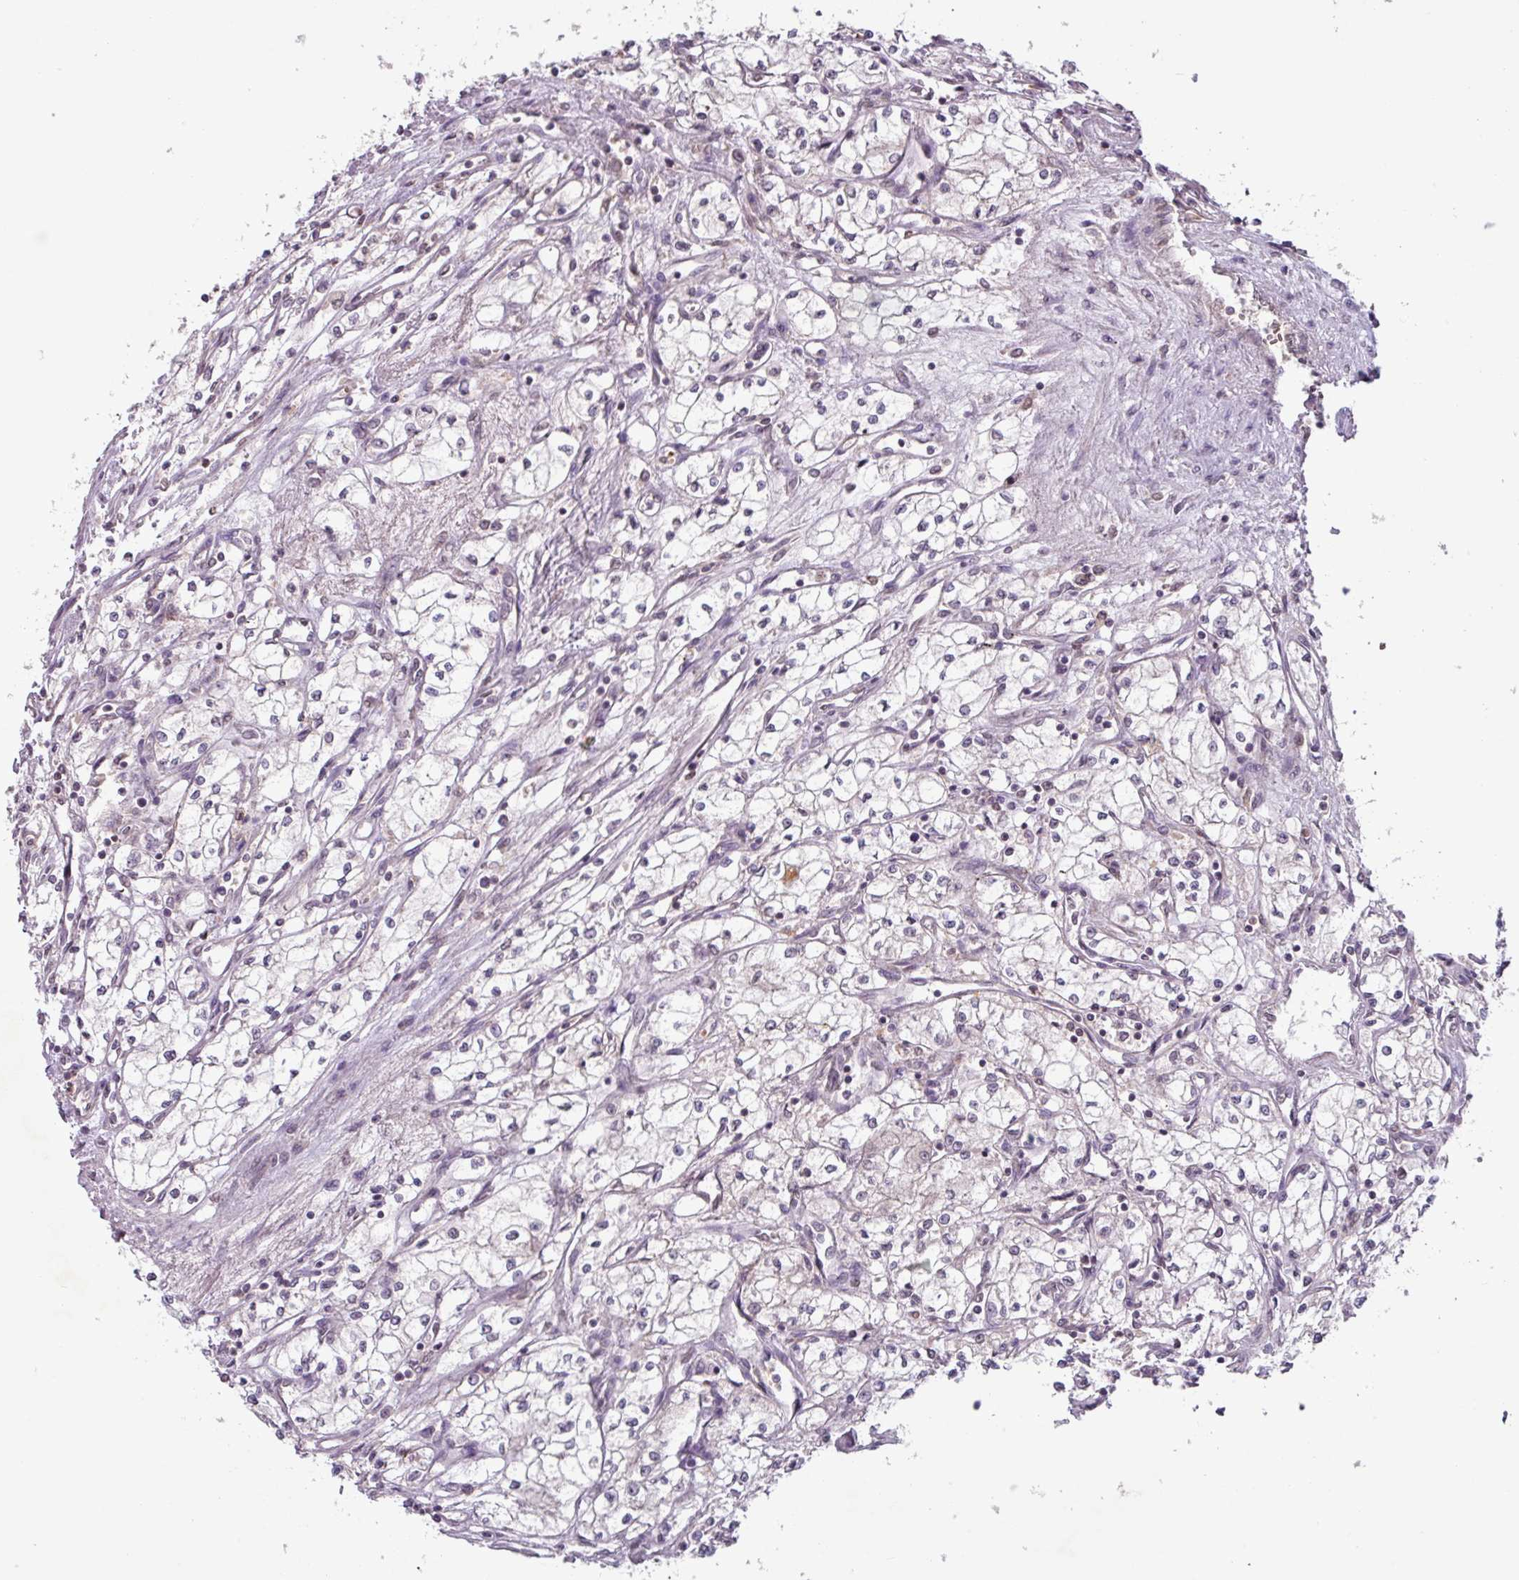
{"staining": {"intensity": "negative", "quantity": "none", "location": "none"}, "tissue": "renal cancer", "cell_type": "Tumor cells", "image_type": "cancer", "snomed": [{"axis": "morphology", "description": "Adenocarcinoma, NOS"}, {"axis": "topography", "description": "Kidney"}], "caption": "This is an immunohistochemistry (IHC) photomicrograph of human renal adenocarcinoma. There is no staining in tumor cells.", "gene": "SLC5A10", "patient": {"sex": "male", "age": 59}}